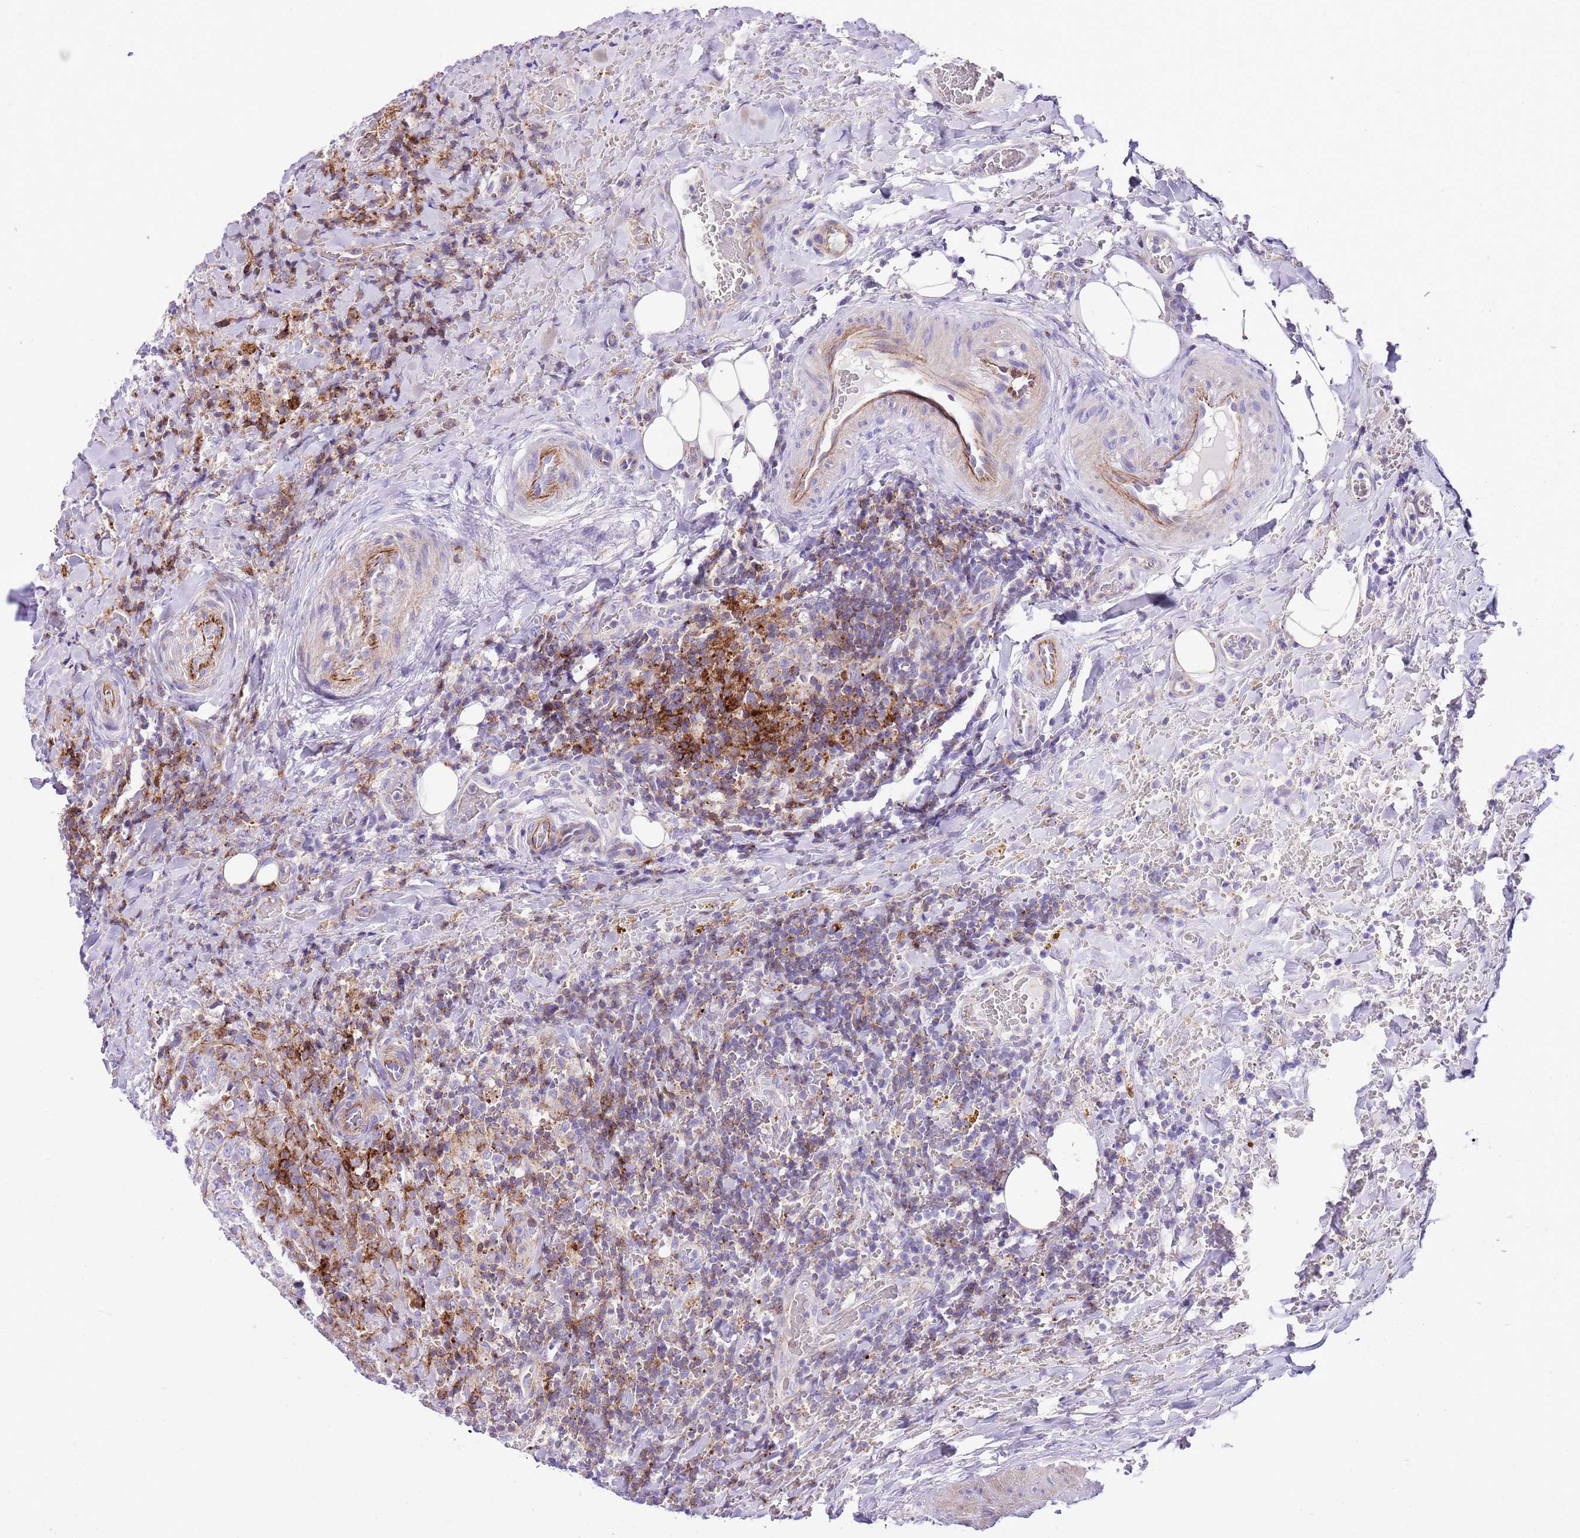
{"staining": {"intensity": "negative", "quantity": "none", "location": "none"}, "tissue": "thyroid cancer", "cell_type": "Tumor cells", "image_type": "cancer", "snomed": [{"axis": "morphology", "description": "Papillary adenocarcinoma, NOS"}, {"axis": "topography", "description": "Thyroid gland"}], "caption": "Thyroid papillary adenocarcinoma was stained to show a protein in brown. There is no significant expression in tumor cells. Nuclei are stained in blue.", "gene": "ALDH3A1", "patient": {"sex": "male", "age": 61}}